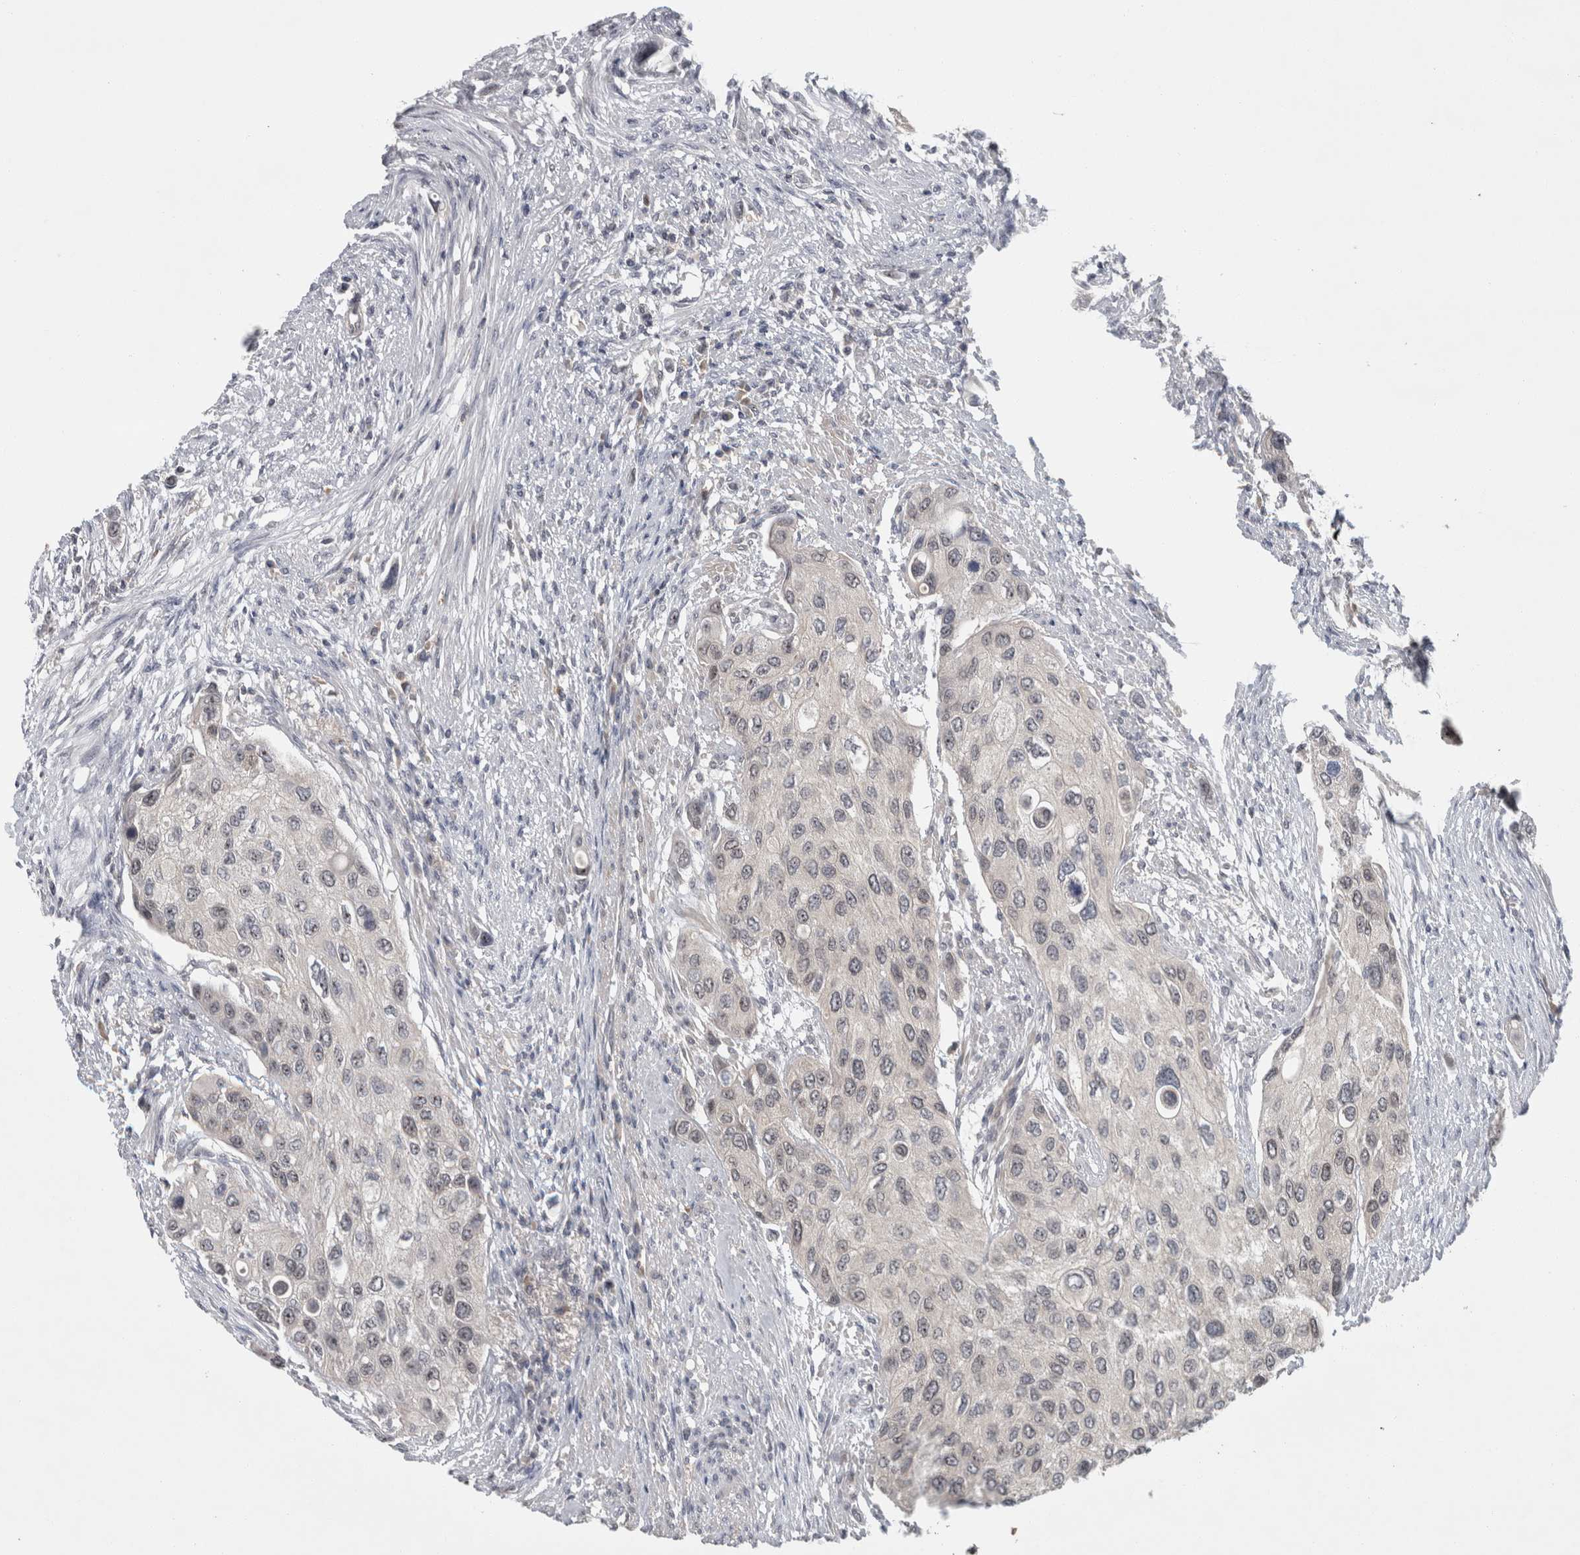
{"staining": {"intensity": "weak", "quantity": "<25%", "location": "nuclear"}, "tissue": "urothelial cancer", "cell_type": "Tumor cells", "image_type": "cancer", "snomed": [{"axis": "morphology", "description": "Urothelial carcinoma, High grade"}, {"axis": "topography", "description": "Urinary bladder"}], "caption": "This histopathology image is of urothelial cancer stained with immunohistochemistry to label a protein in brown with the nuclei are counter-stained blue. There is no expression in tumor cells.", "gene": "RBM28", "patient": {"sex": "female", "age": 56}}